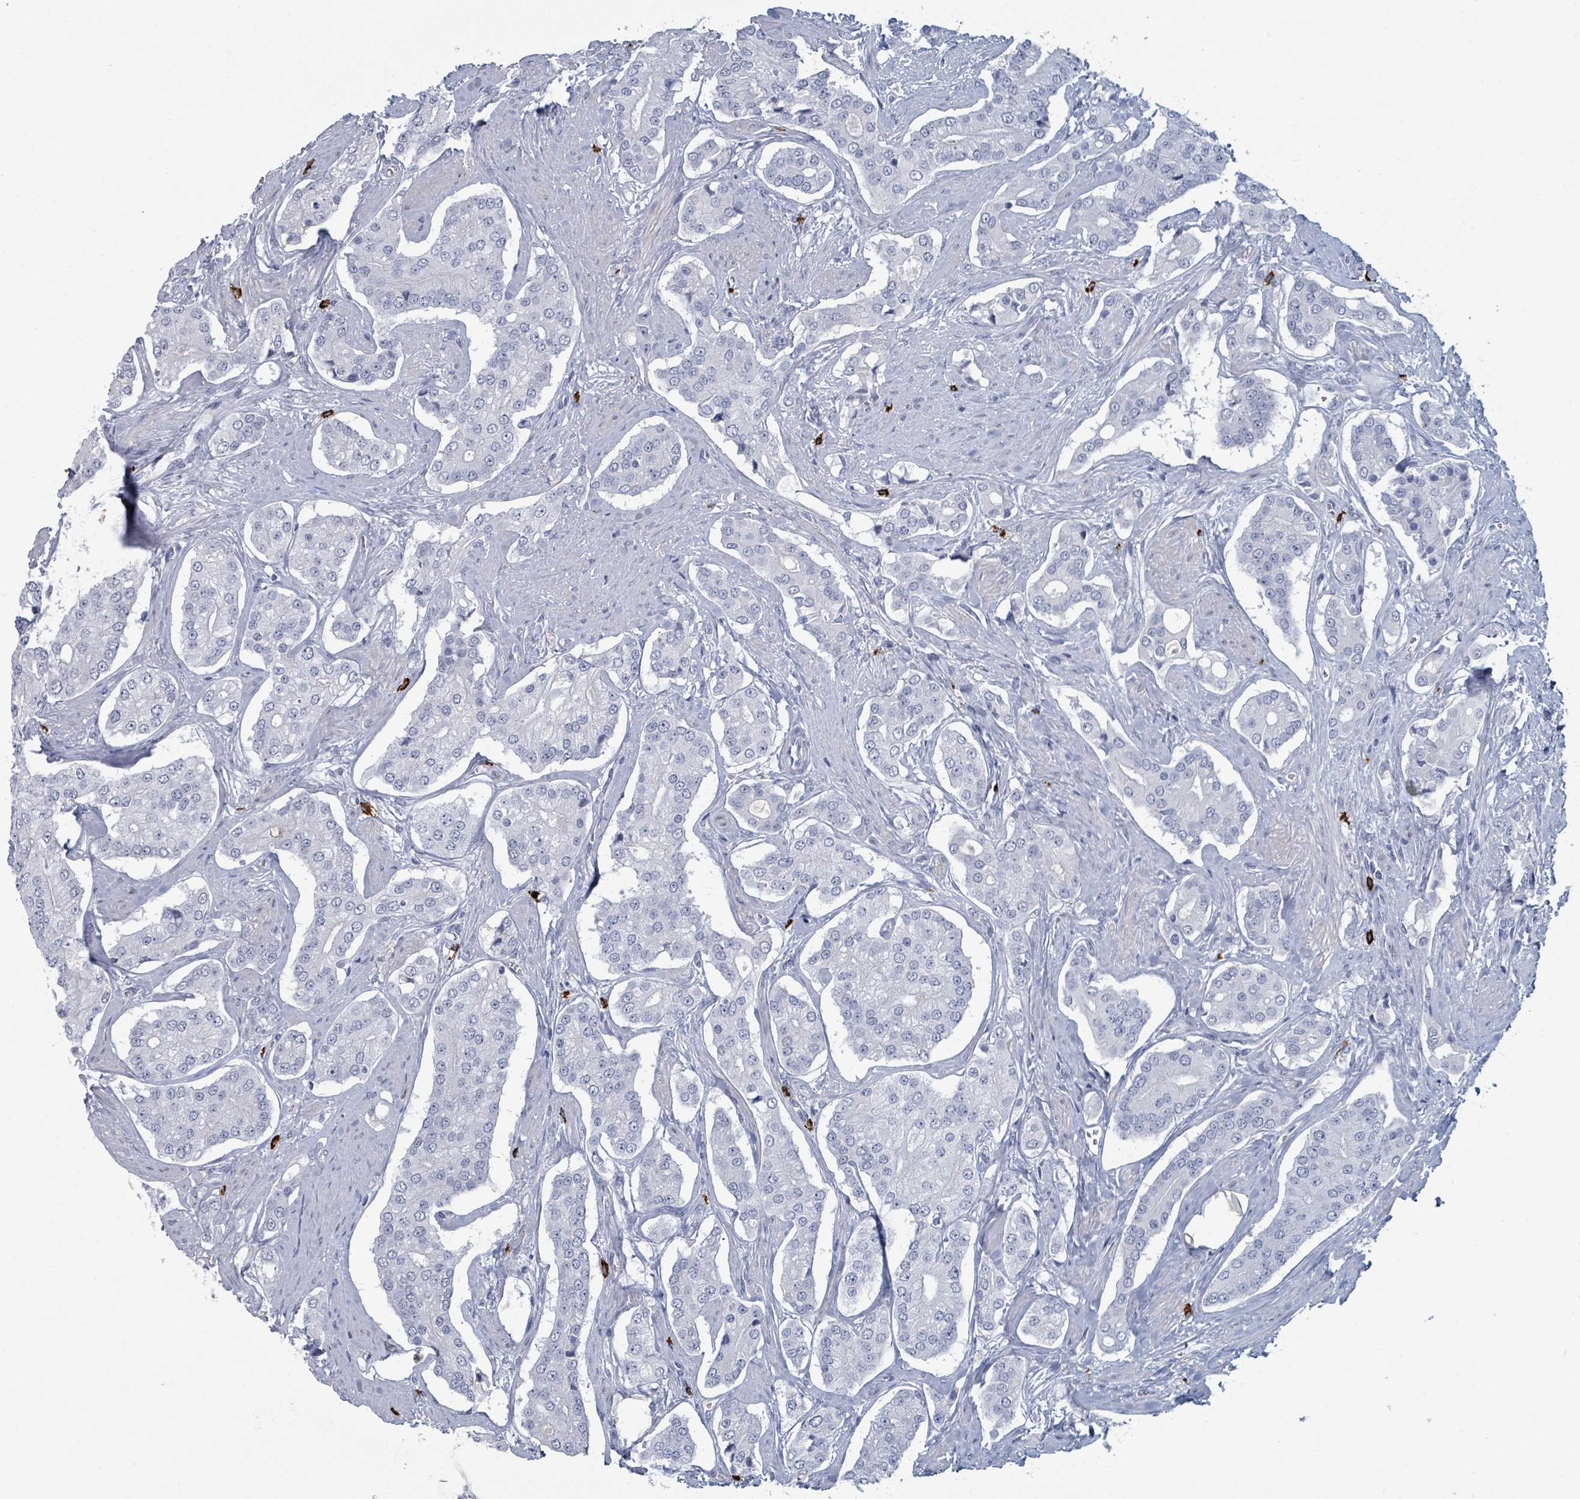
{"staining": {"intensity": "negative", "quantity": "none", "location": "none"}, "tissue": "prostate cancer", "cell_type": "Tumor cells", "image_type": "cancer", "snomed": [{"axis": "morphology", "description": "Adenocarcinoma, High grade"}, {"axis": "topography", "description": "Prostate"}], "caption": "Protein analysis of prostate cancer (adenocarcinoma (high-grade)) demonstrates no significant staining in tumor cells.", "gene": "VPS13D", "patient": {"sex": "male", "age": 71}}